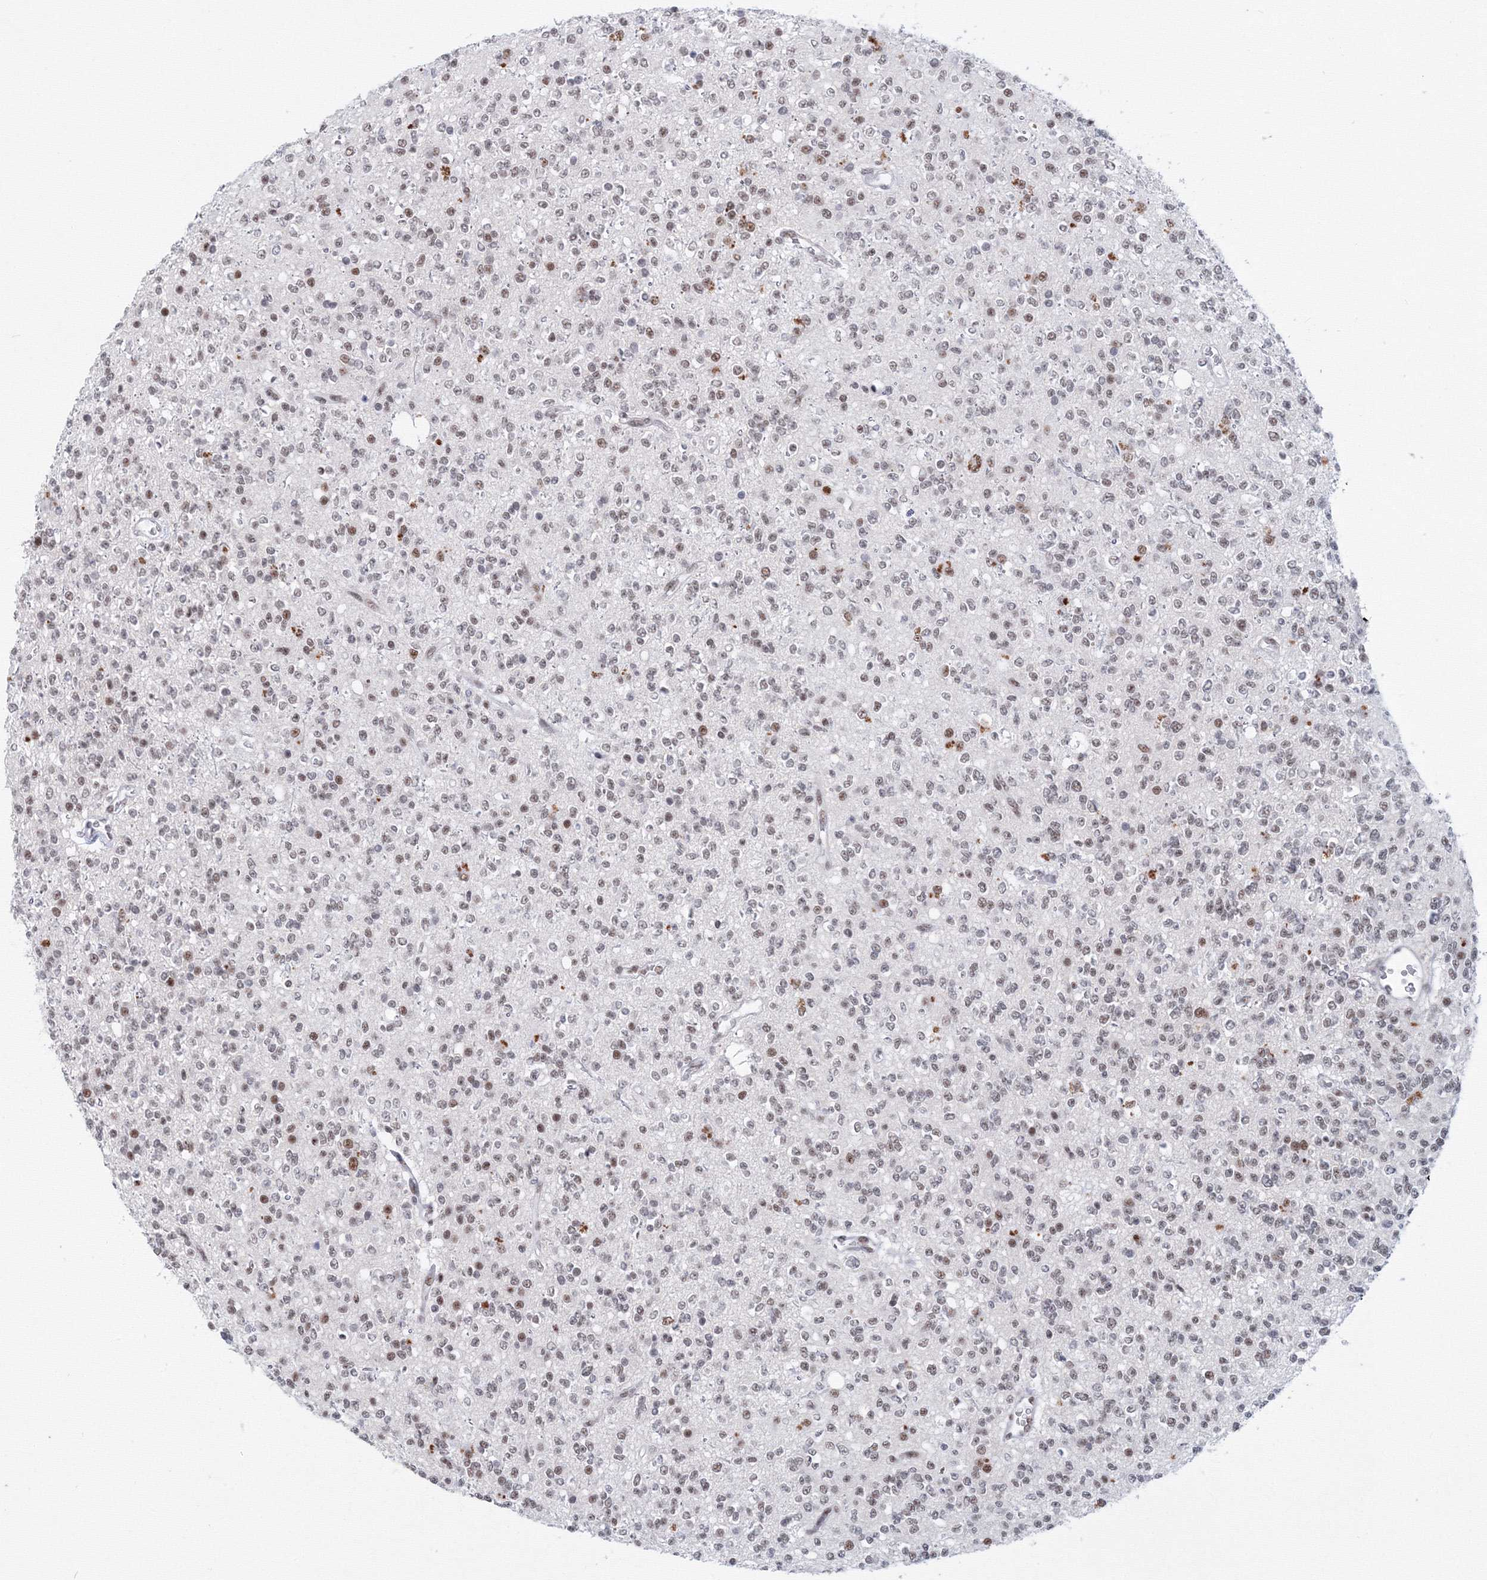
{"staining": {"intensity": "weak", "quantity": ">75%", "location": "nuclear"}, "tissue": "glioma", "cell_type": "Tumor cells", "image_type": "cancer", "snomed": [{"axis": "morphology", "description": "Glioma, malignant, High grade"}, {"axis": "topography", "description": "Brain"}], "caption": "Immunohistochemical staining of malignant glioma (high-grade) exhibits low levels of weak nuclear positivity in approximately >75% of tumor cells. Nuclei are stained in blue.", "gene": "SF3B6", "patient": {"sex": "male", "age": 34}}